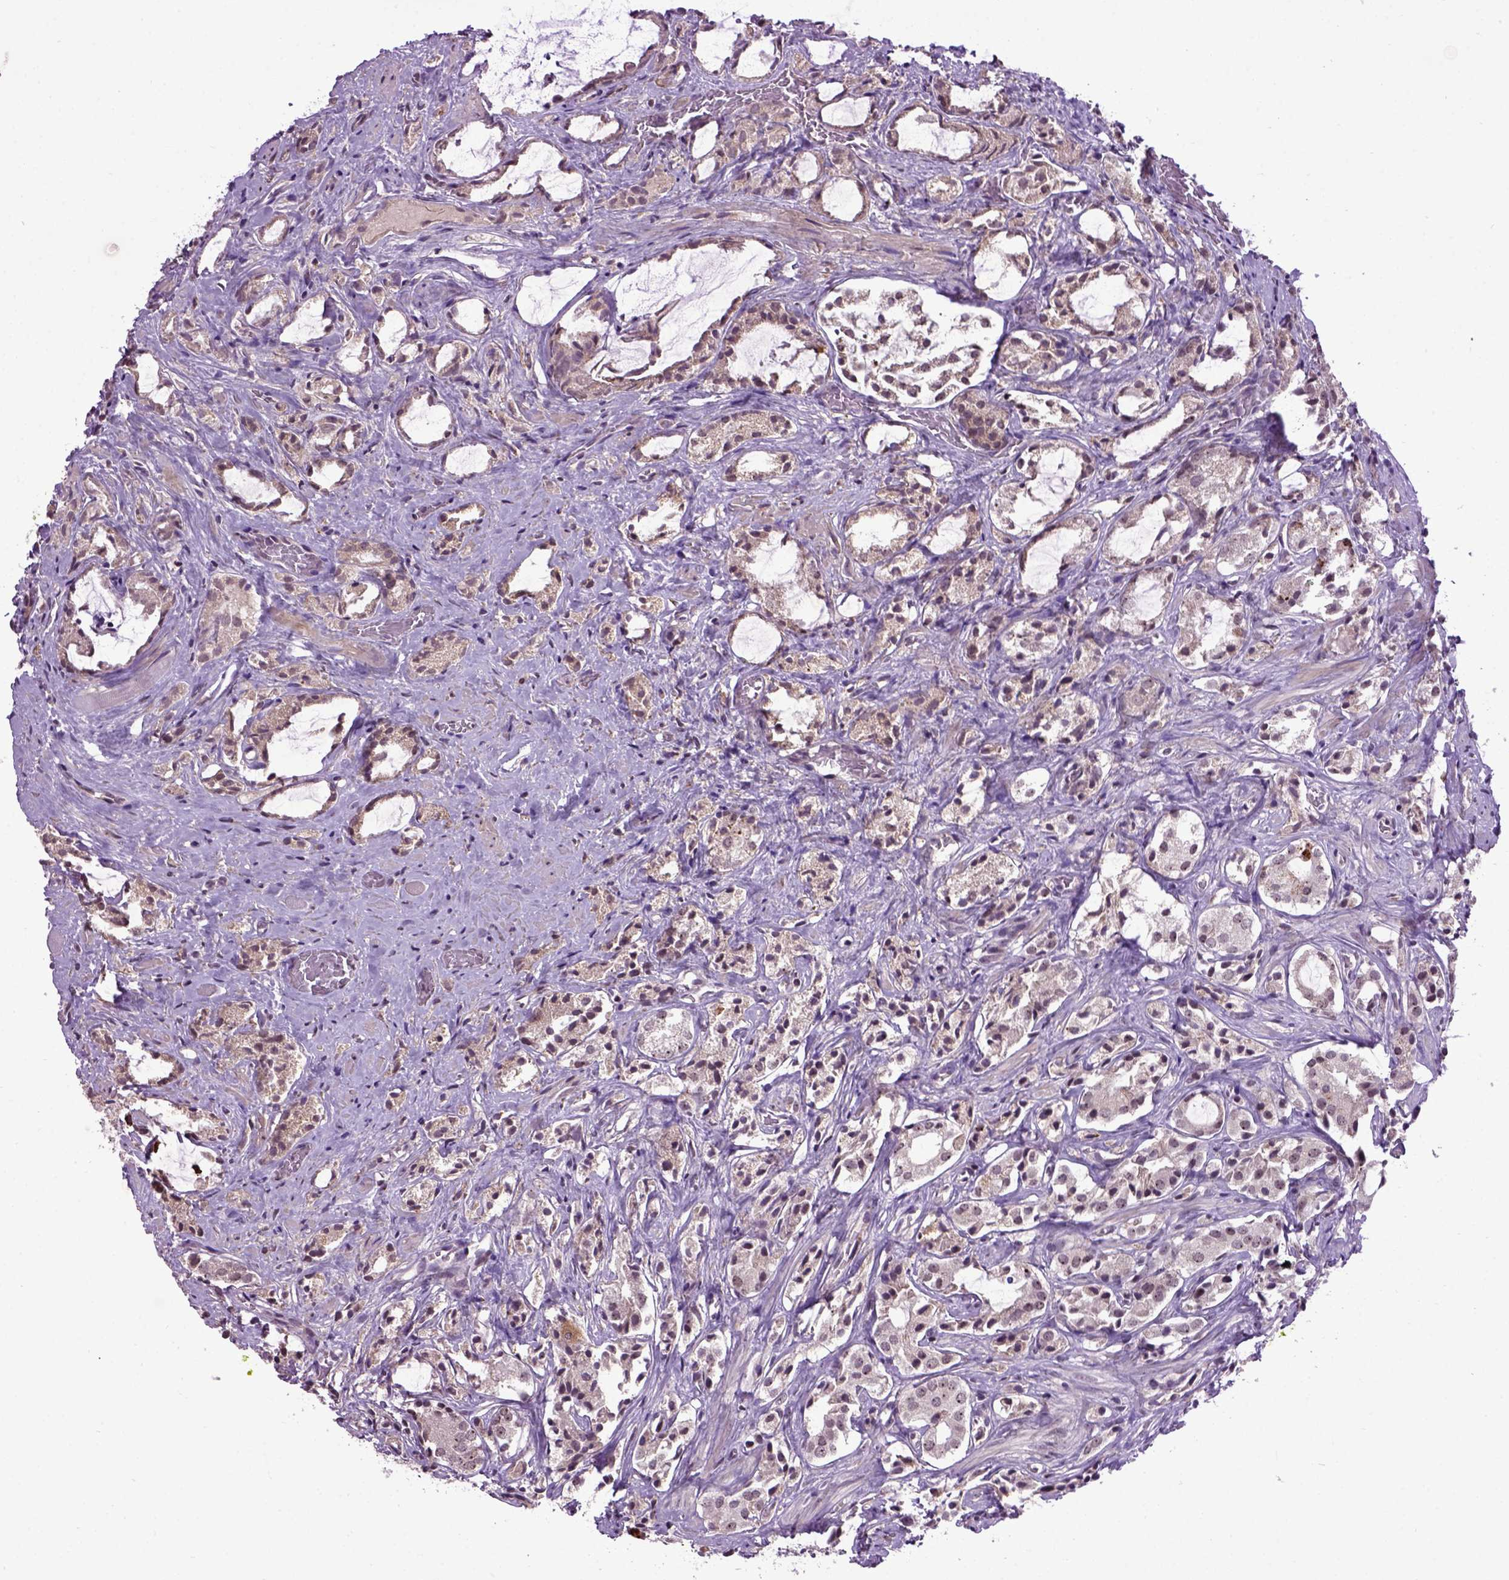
{"staining": {"intensity": "weak", "quantity": "25%-75%", "location": "cytoplasmic/membranous"}, "tissue": "prostate cancer", "cell_type": "Tumor cells", "image_type": "cancer", "snomed": [{"axis": "morphology", "description": "Adenocarcinoma, NOS"}, {"axis": "topography", "description": "Prostate"}], "caption": "Brown immunohistochemical staining in human prostate adenocarcinoma shows weak cytoplasmic/membranous positivity in about 25%-75% of tumor cells.", "gene": "RAB43", "patient": {"sex": "male", "age": 66}}